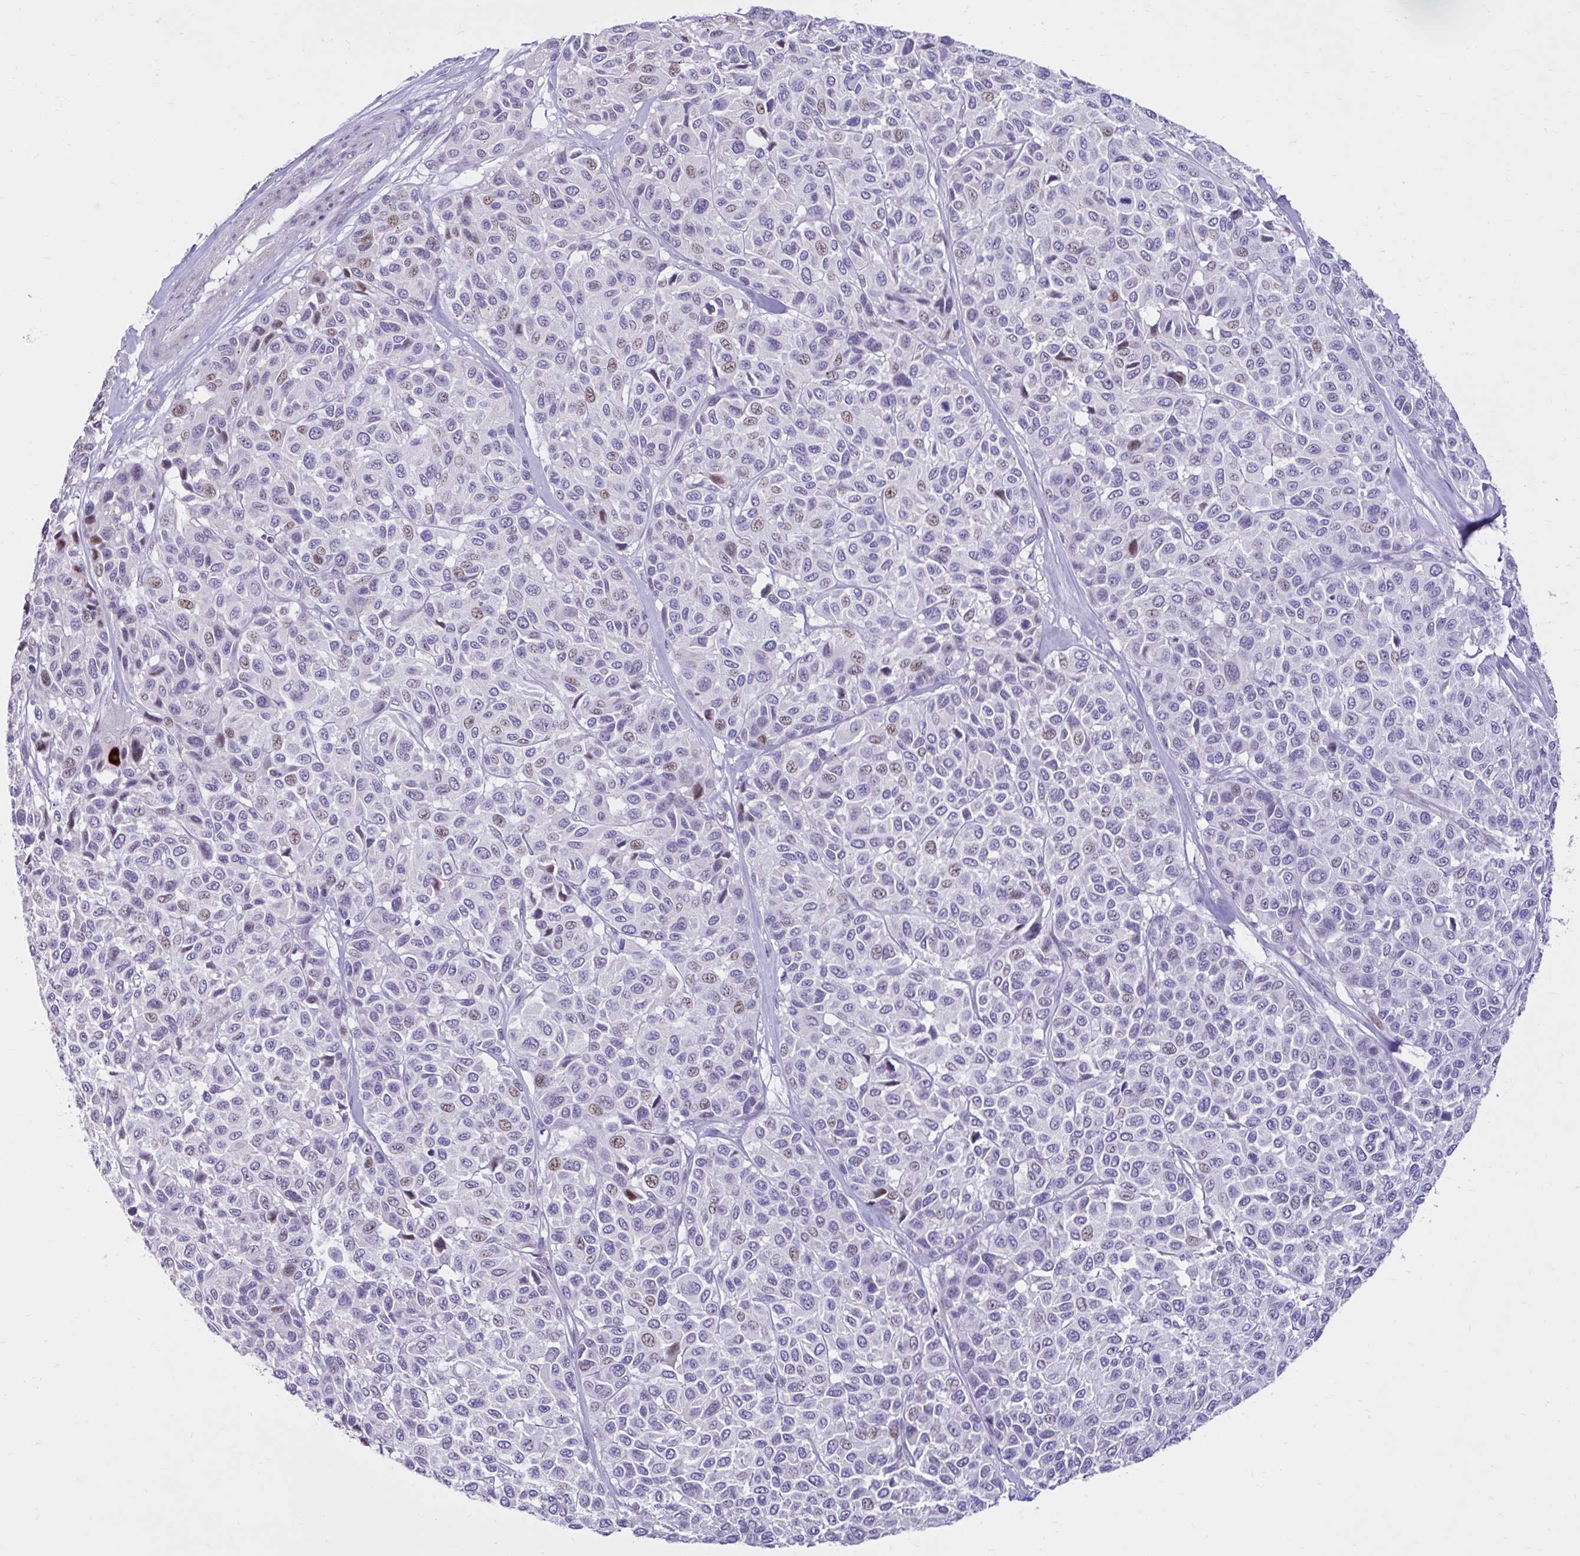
{"staining": {"intensity": "negative", "quantity": "none", "location": "none"}, "tissue": "melanoma", "cell_type": "Tumor cells", "image_type": "cancer", "snomed": [{"axis": "morphology", "description": "Malignant melanoma, NOS"}, {"axis": "topography", "description": "Skin"}], "caption": "Micrograph shows no protein staining in tumor cells of malignant melanoma tissue.", "gene": "NHLH2", "patient": {"sex": "female", "age": 66}}